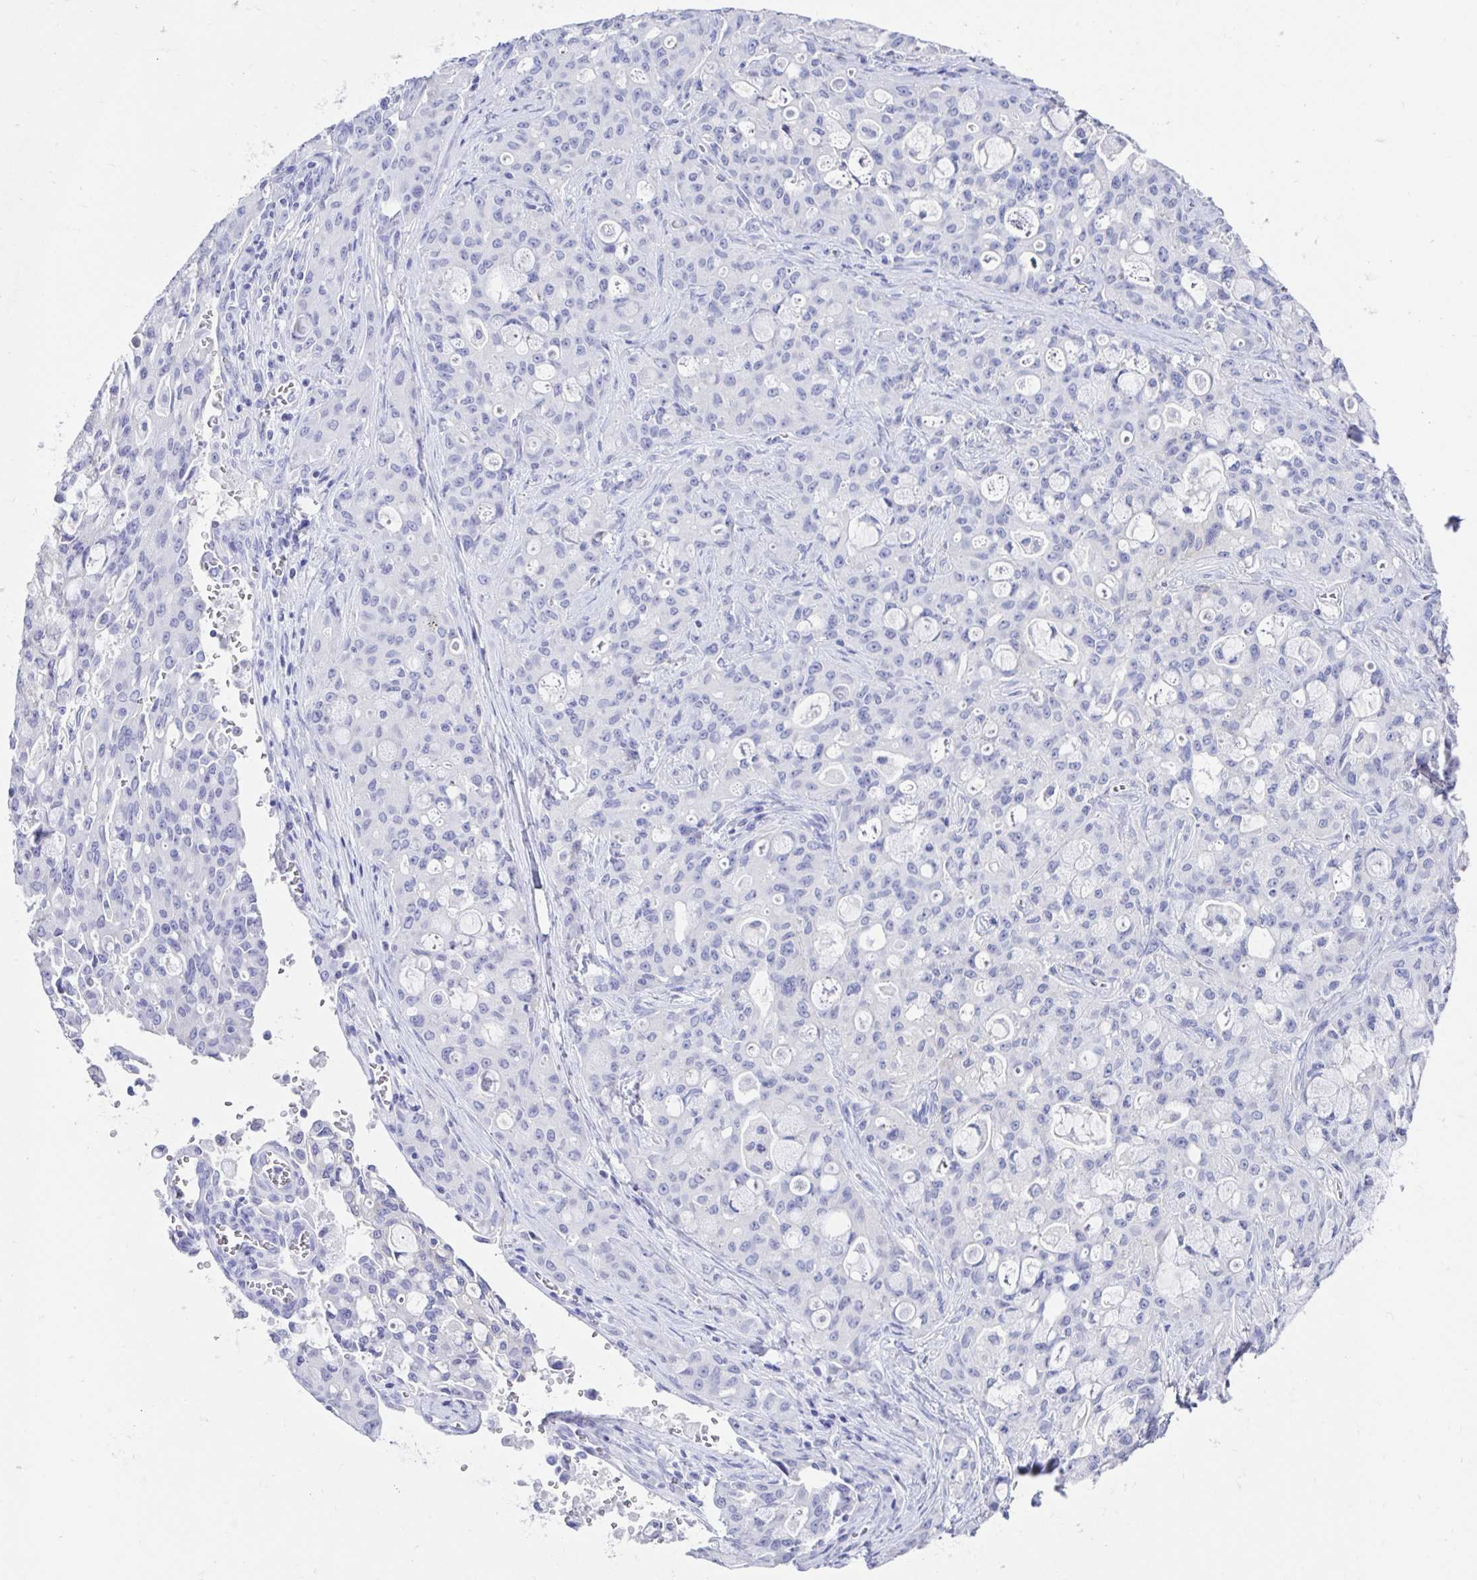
{"staining": {"intensity": "negative", "quantity": "none", "location": "none"}, "tissue": "lung cancer", "cell_type": "Tumor cells", "image_type": "cancer", "snomed": [{"axis": "morphology", "description": "Adenocarcinoma, NOS"}, {"axis": "topography", "description": "Lung"}], "caption": "Histopathology image shows no significant protein expression in tumor cells of lung adenocarcinoma.", "gene": "CA9", "patient": {"sex": "female", "age": 44}}